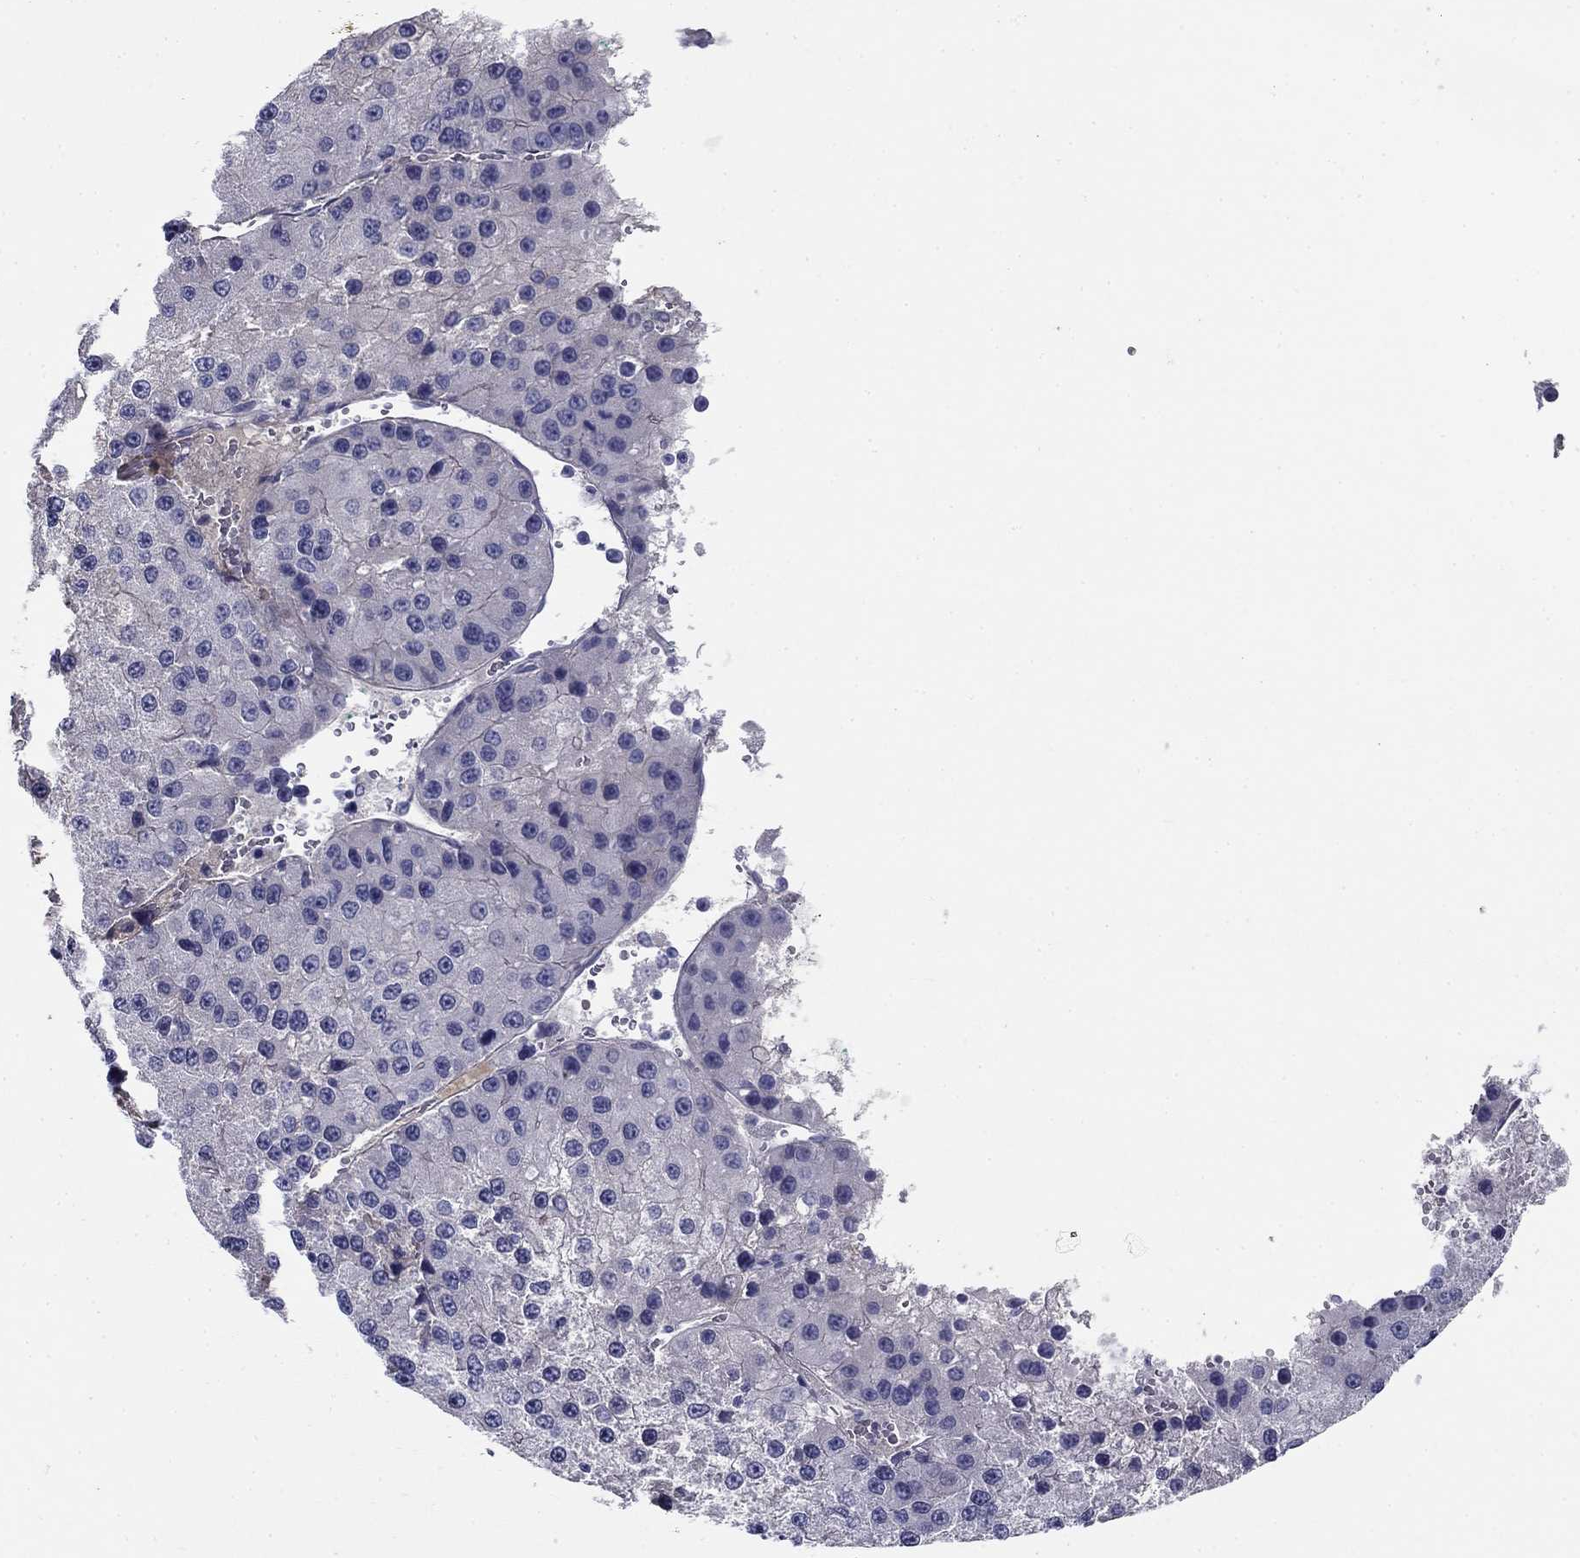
{"staining": {"intensity": "negative", "quantity": "none", "location": "none"}, "tissue": "liver cancer", "cell_type": "Tumor cells", "image_type": "cancer", "snomed": [{"axis": "morphology", "description": "Carcinoma, Hepatocellular, NOS"}, {"axis": "topography", "description": "Liver"}], "caption": "A histopathology image of human liver cancer is negative for staining in tumor cells.", "gene": "CPLX4", "patient": {"sex": "female", "age": 73}}